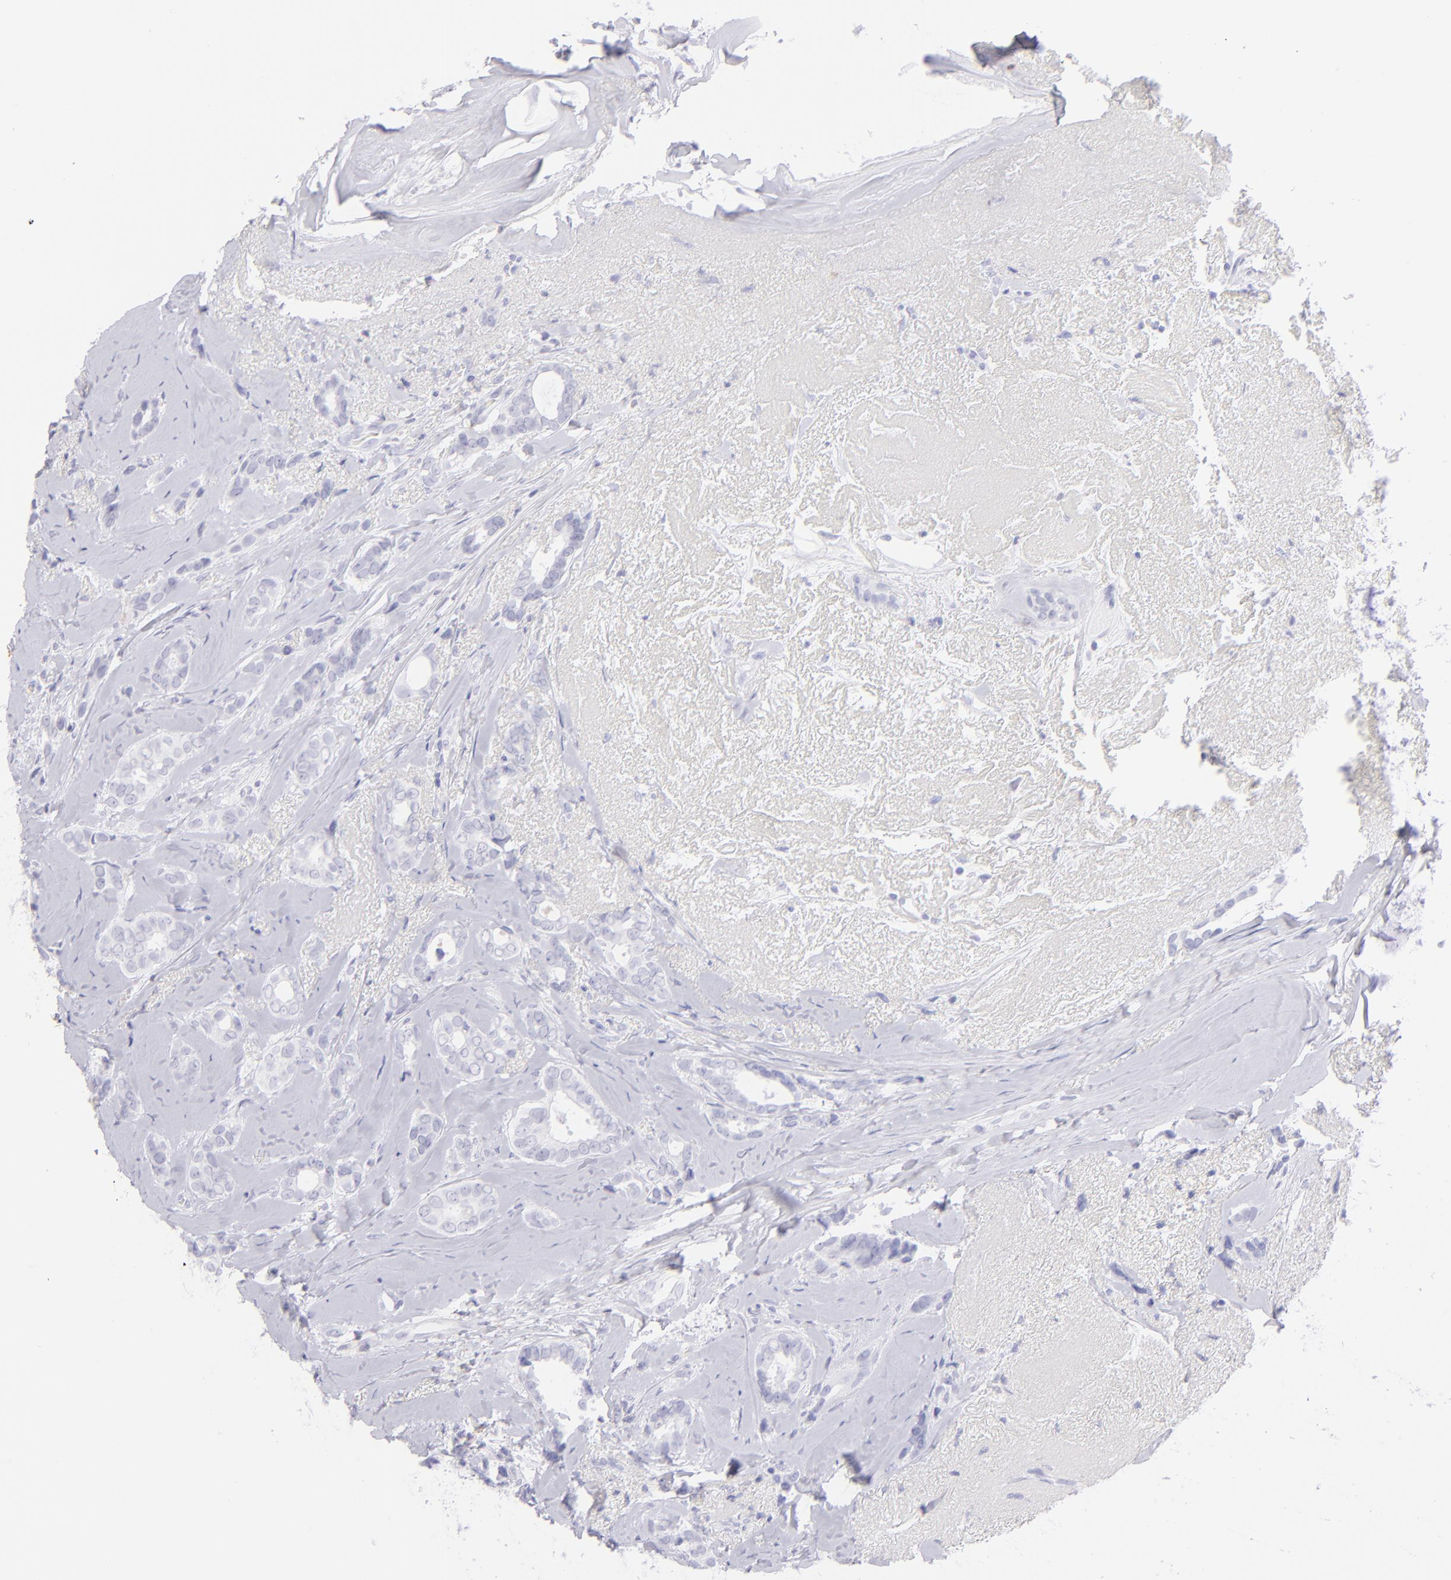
{"staining": {"intensity": "negative", "quantity": "none", "location": "none"}, "tissue": "breast cancer", "cell_type": "Tumor cells", "image_type": "cancer", "snomed": [{"axis": "morphology", "description": "Duct carcinoma"}, {"axis": "topography", "description": "Breast"}], "caption": "Protein analysis of breast cancer (infiltrating ductal carcinoma) exhibits no significant expression in tumor cells.", "gene": "CD72", "patient": {"sex": "female", "age": 54}}